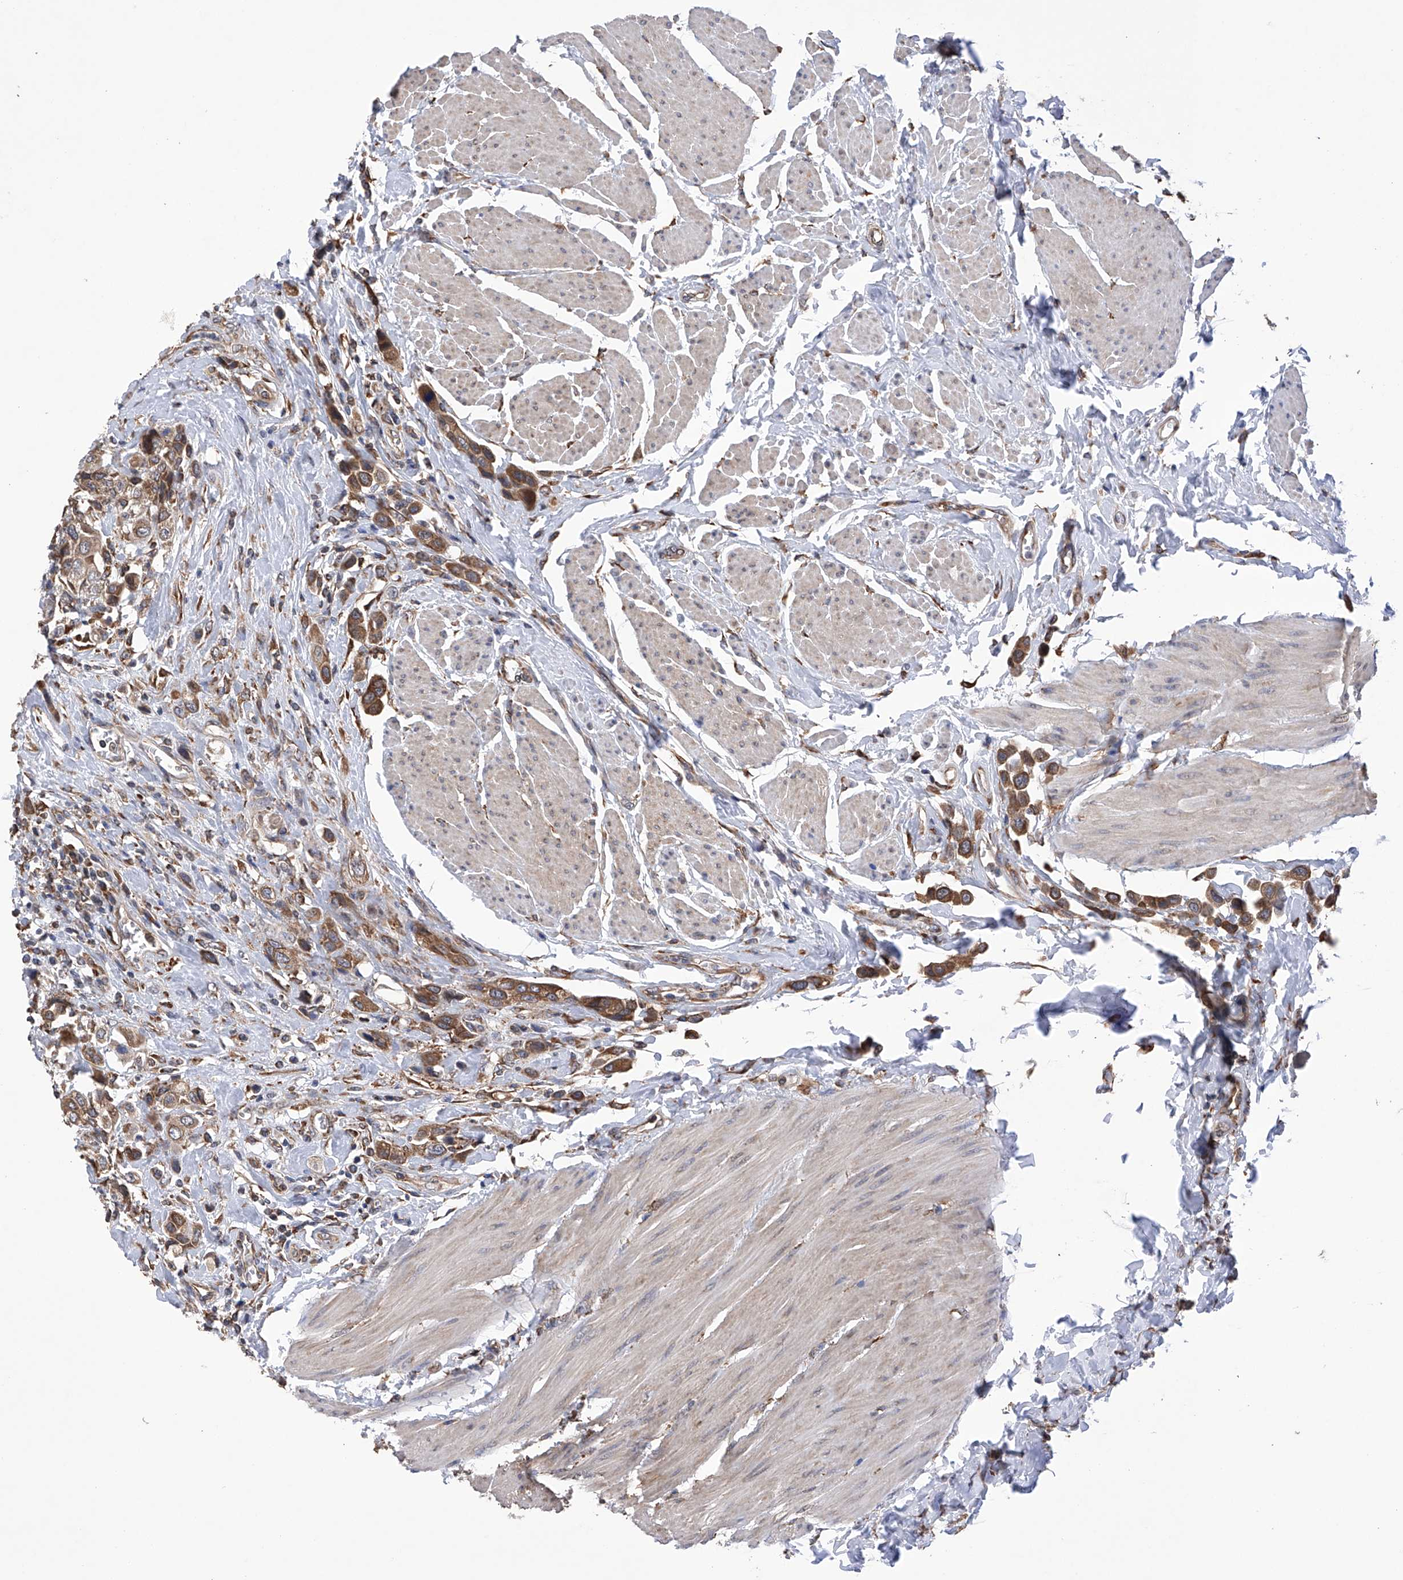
{"staining": {"intensity": "moderate", "quantity": ">75%", "location": "cytoplasmic/membranous"}, "tissue": "urothelial cancer", "cell_type": "Tumor cells", "image_type": "cancer", "snomed": [{"axis": "morphology", "description": "Urothelial carcinoma, High grade"}, {"axis": "topography", "description": "Urinary bladder"}], "caption": "This is an image of immunohistochemistry staining of urothelial cancer, which shows moderate staining in the cytoplasmic/membranous of tumor cells.", "gene": "DNAH8", "patient": {"sex": "male", "age": 50}}